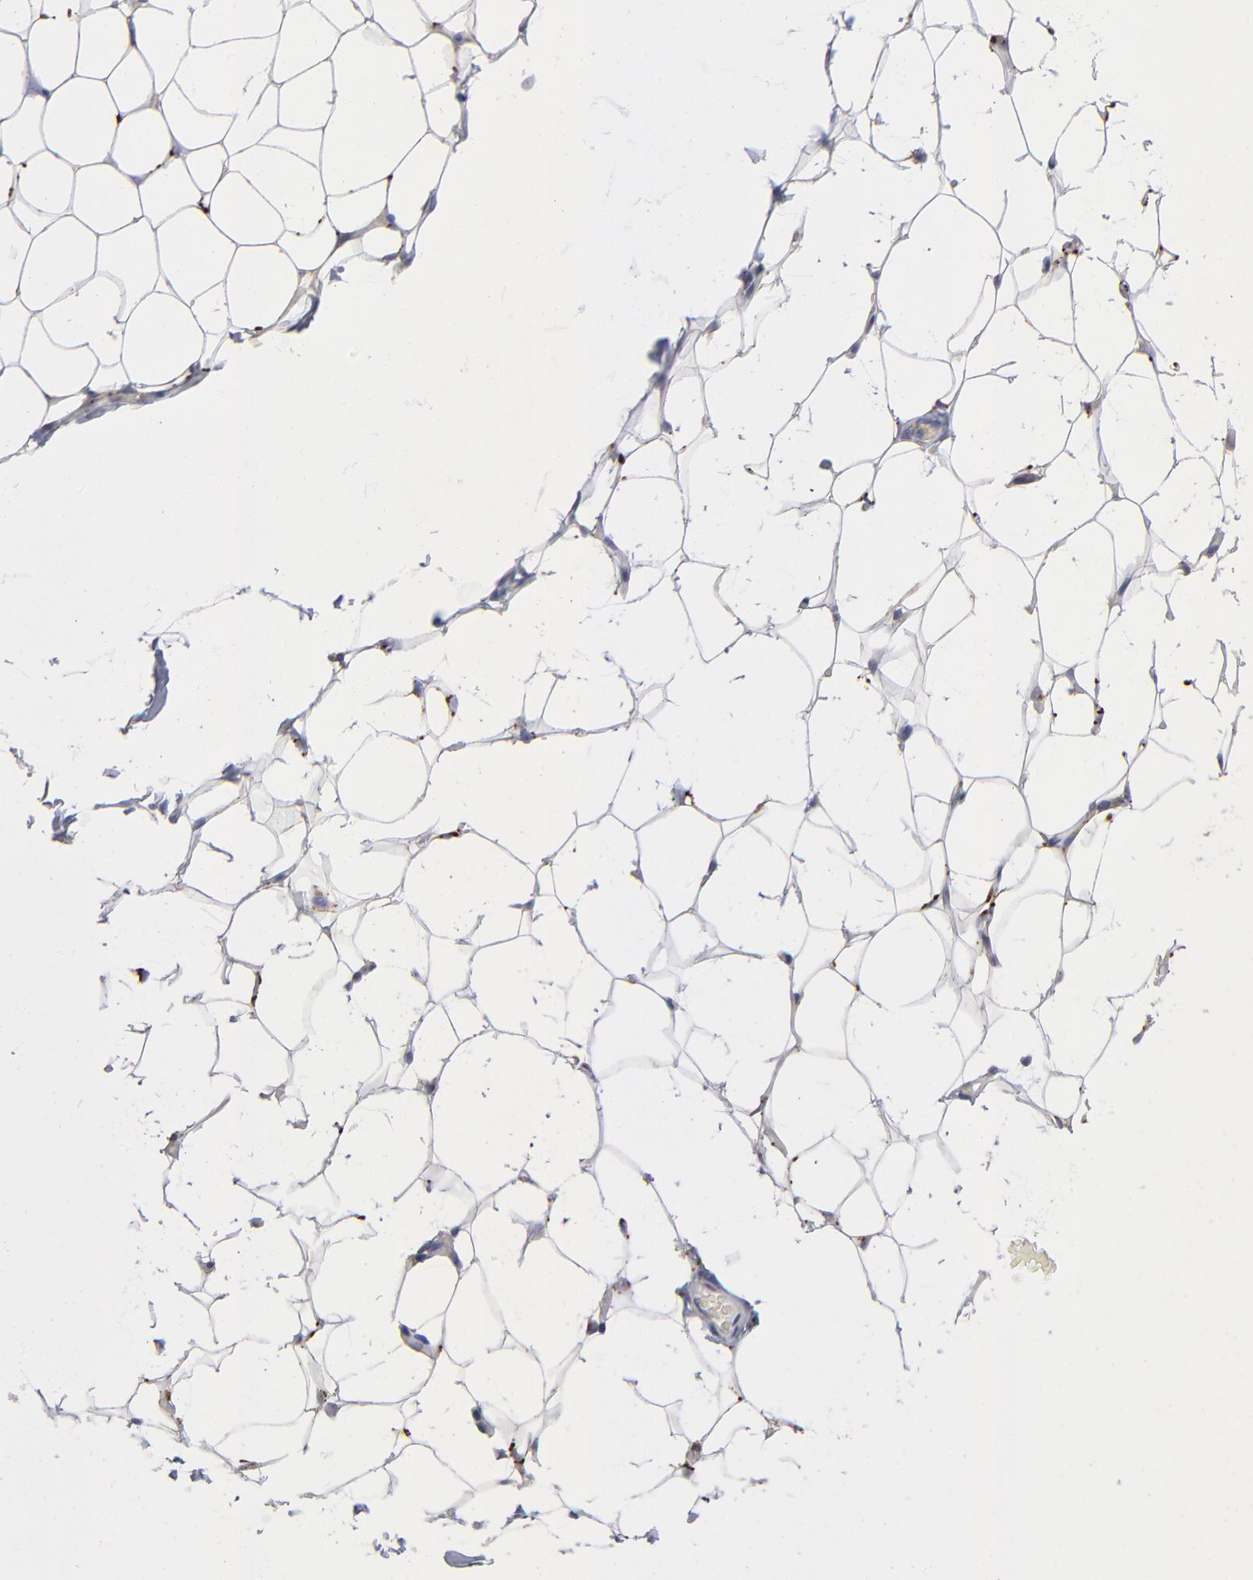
{"staining": {"intensity": "negative", "quantity": "none", "location": "none"}, "tissue": "adipose tissue", "cell_type": "Adipocytes", "image_type": "normal", "snomed": [{"axis": "morphology", "description": "Normal tissue, NOS"}, {"axis": "topography", "description": "Soft tissue"}], "caption": "Immunohistochemistry histopathology image of benign adipose tissue: human adipose tissue stained with DAB (3,3'-diaminobenzidine) demonstrates no significant protein positivity in adipocytes.", "gene": "RRAGA", "patient": {"sex": "male", "age": 26}}